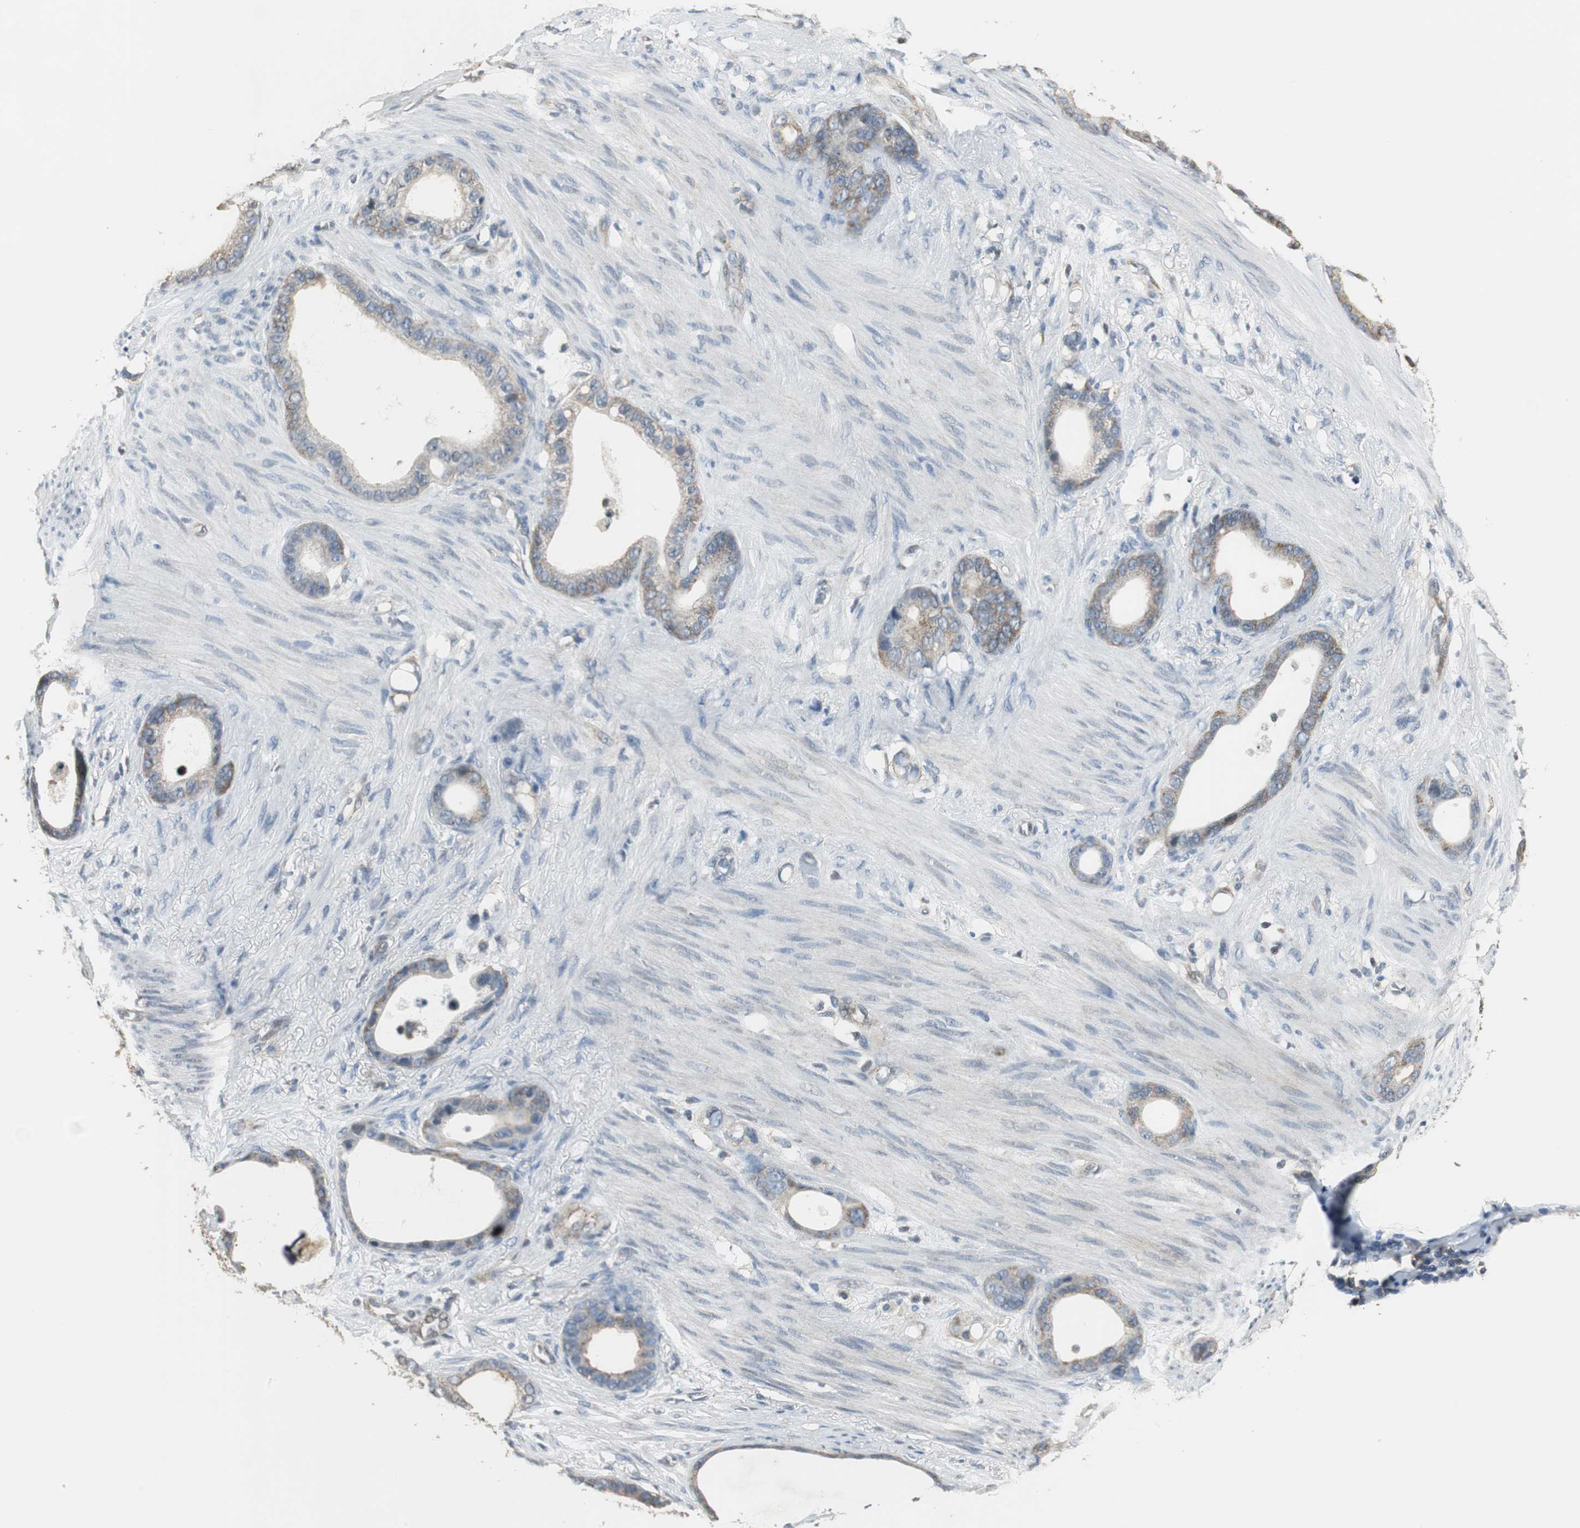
{"staining": {"intensity": "weak", "quantity": "25%-75%", "location": "cytoplasmic/membranous"}, "tissue": "stomach cancer", "cell_type": "Tumor cells", "image_type": "cancer", "snomed": [{"axis": "morphology", "description": "Adenocarcinoma, NOS"}, {"axis": "topography", "description": "Stomach"}], "caption": "Immunohistochemistry micrograph of stomach cancer (adenocarcinoma) stained for a protein (brown), which reveals low levels of weak cytoplasmic/membranous expression in about 25%-75% of tumor cells.", "gene": "CCT5", "patient": {"sex": "female", "age": 75}}